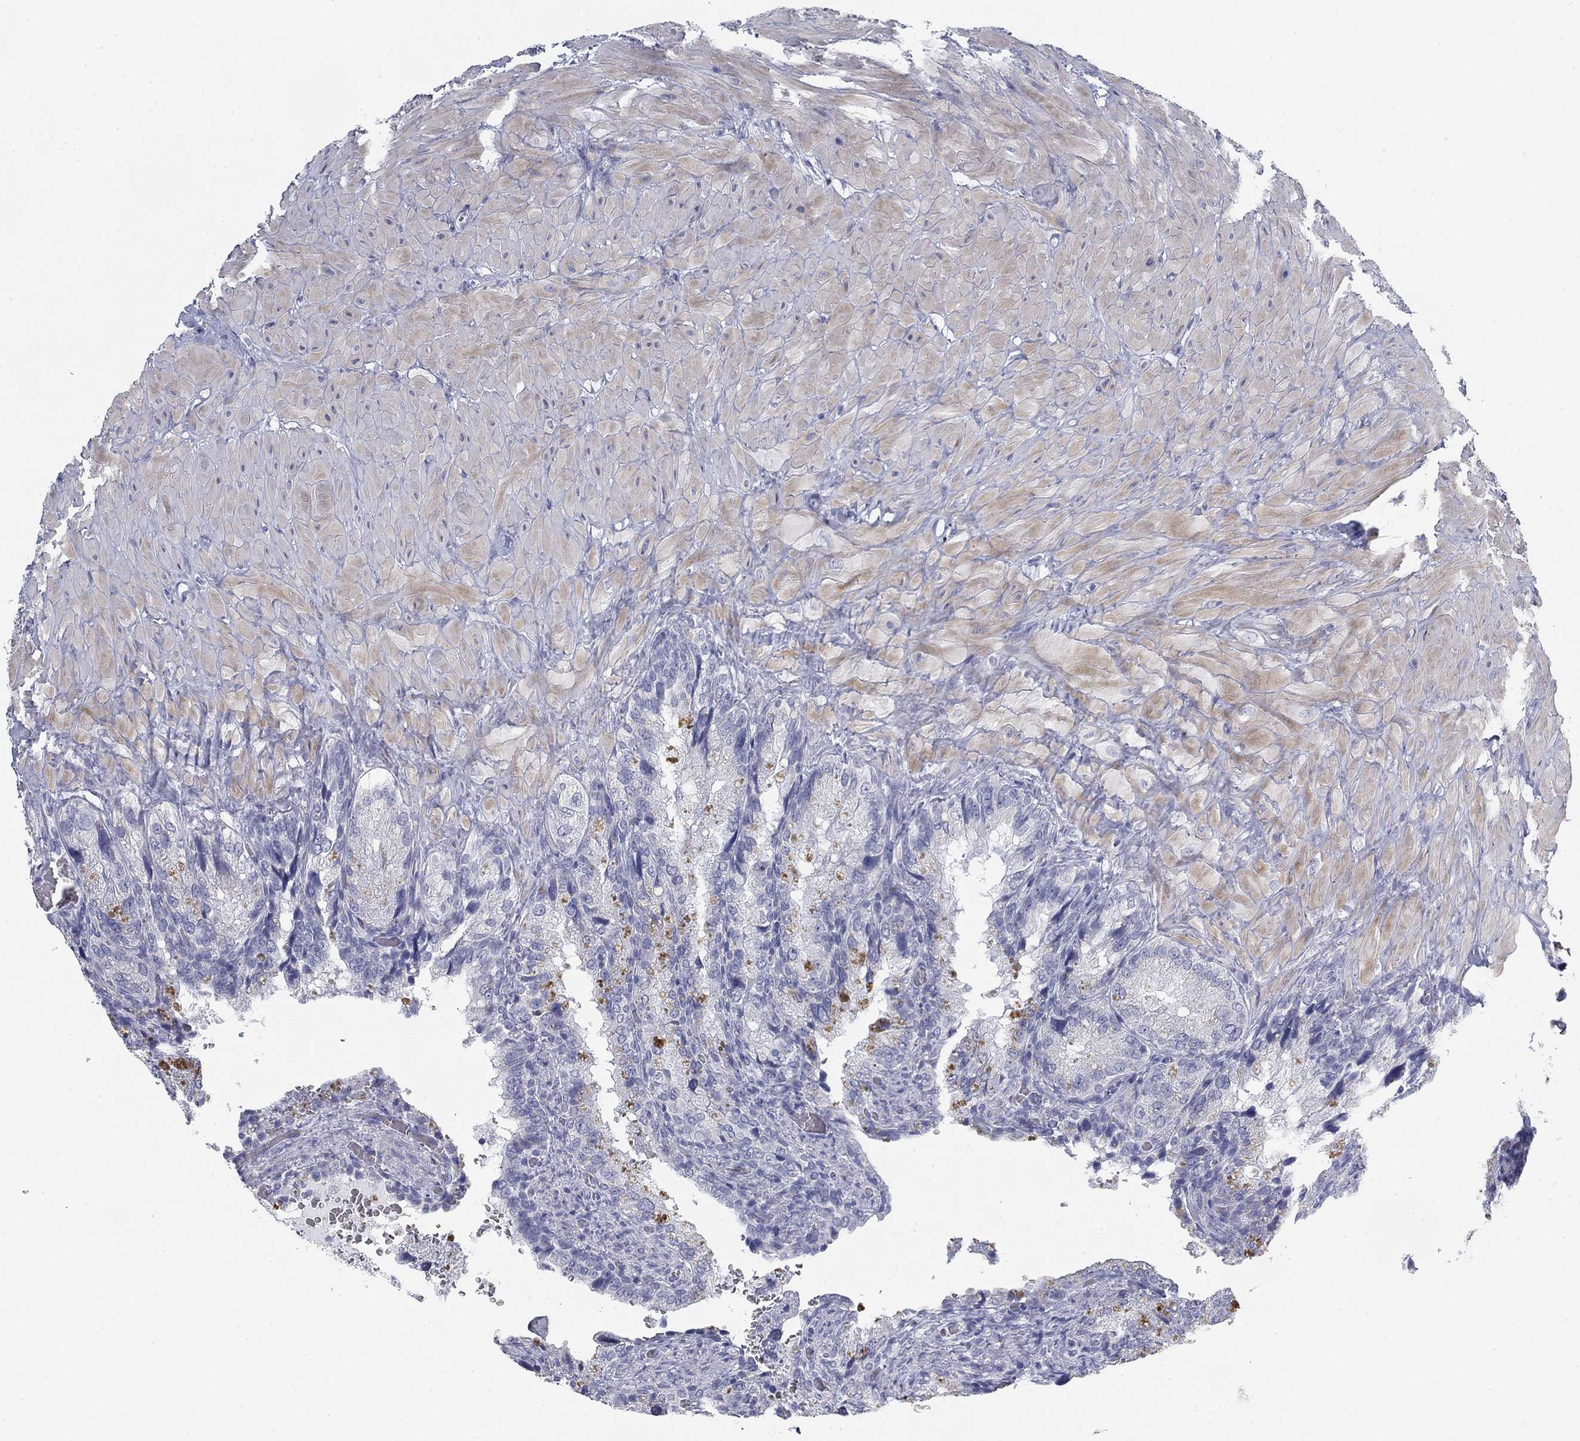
{"staining": {"intensity": "negative", "quantity": "none", "location": "none"}, "tissue": "prostate cancer", "cell_type": "Tumor cells", "image_type": "cancer", "snomed": [{"axis": "morphology", "description": "Adenocarcinoma, NOS"}, {"axis": "topography", "description": "Prostate and seminal vesicle, NOS"}], "caption": "Immunohistochemical staining of adenocarcinoma (prostate) reveals no significant staining in tumor cells. (IHC, brightfield microscopy, high magnification).", "gene": "CD79B", "patient": {"sex": "male", "age": 62}}